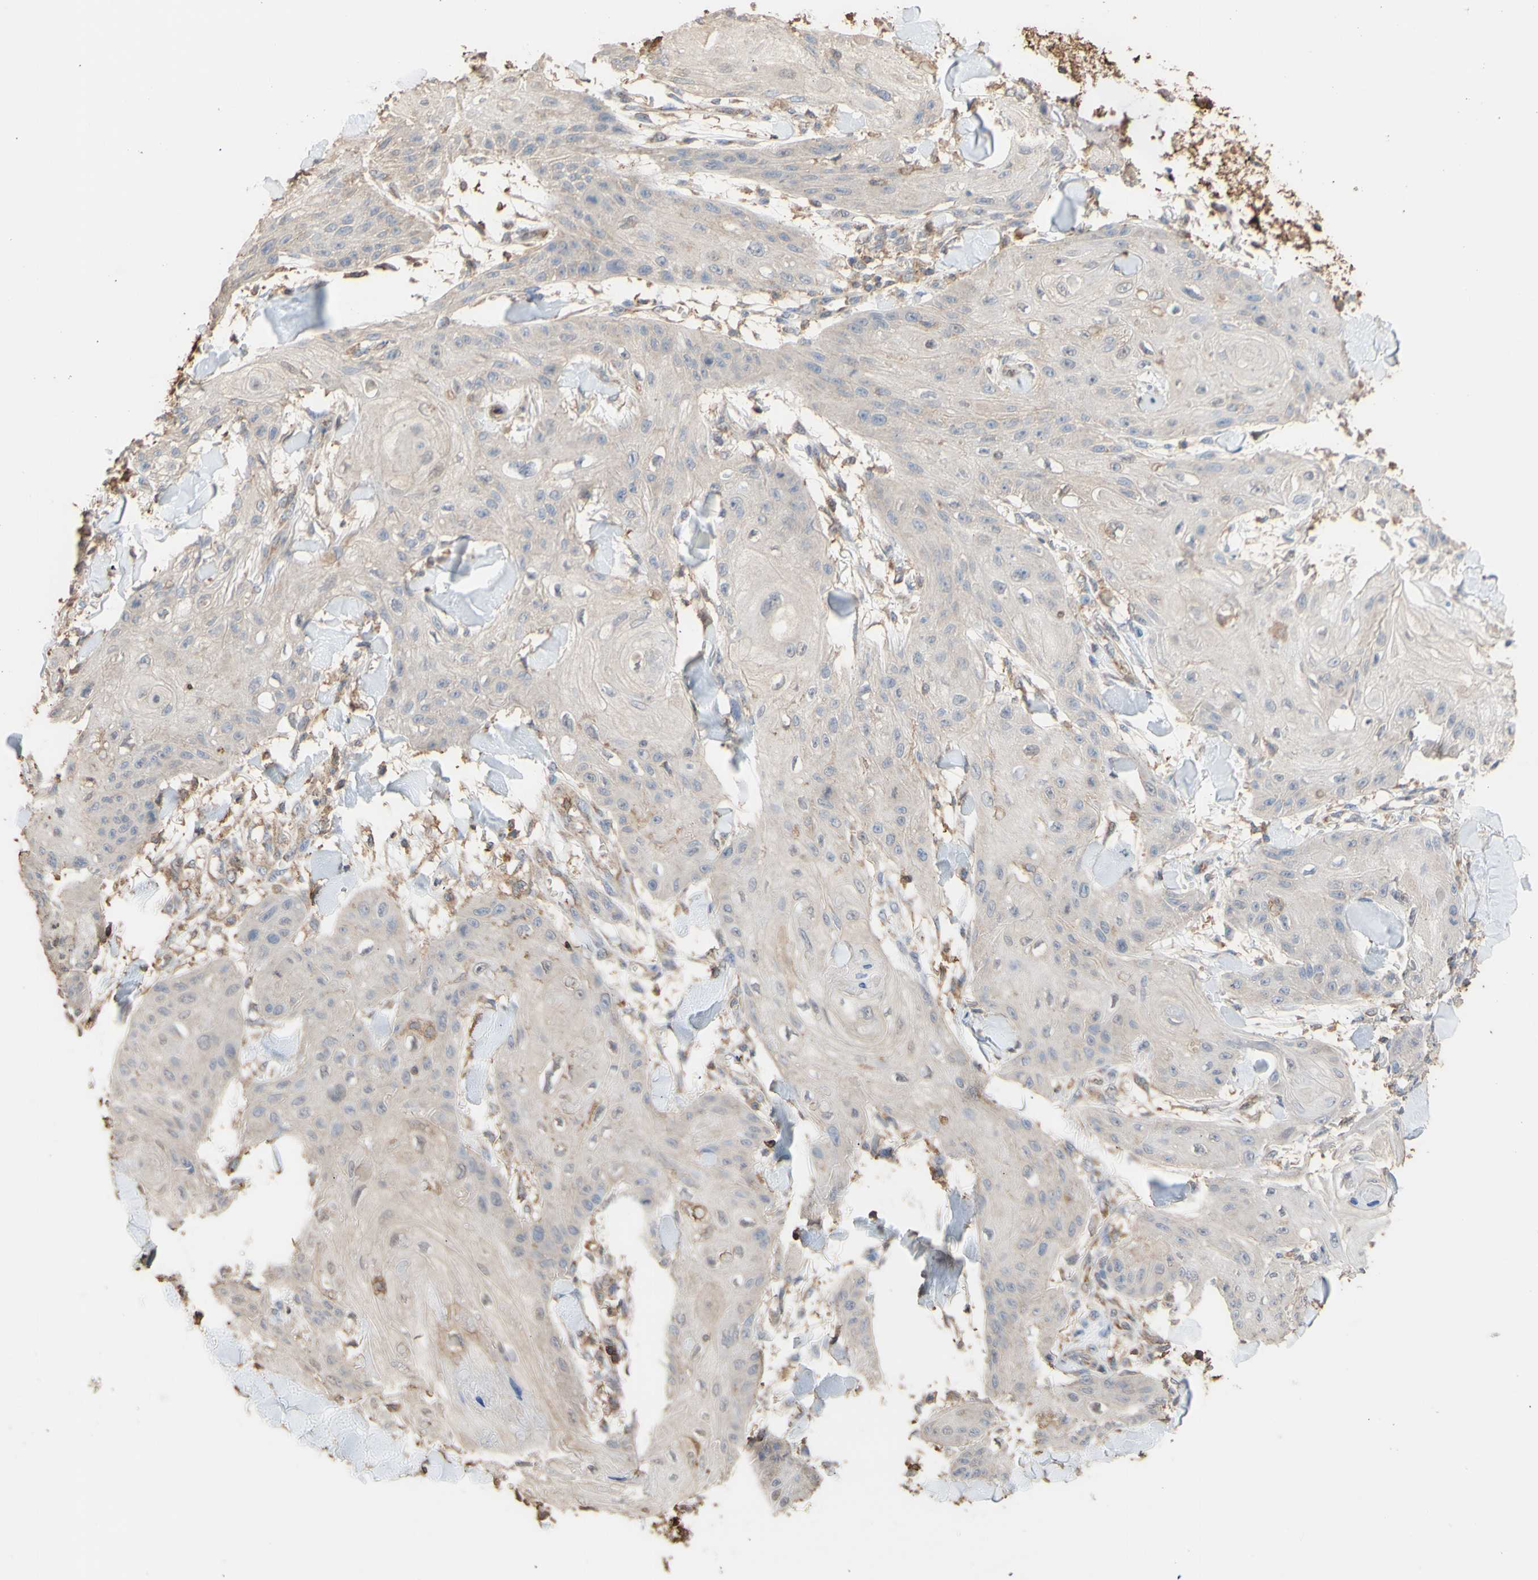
{"staining": {"intensity": "weak", "quantity": ">75%", "location": "cytoplasmic/membranous"}, "tissue": "skin cancer", "cell_type": "Tumor cells", "image_type": "cancer", "snomed": [{"axis": "morphology", "description": "Squamous cell carcinoma, NOS"}, {"axis": "topography", "description": "Skin"}], "caption": "Protein staining reveals weak cytoplasmic/membranous expression in approximately >75% of tumor cells in squamous cell carcinoma (skin). The protein is shown in brown color, while the nuclei are stained blue.", "gene": "ALDH9A1", "patient": {"sex": "male", "age": 74}}